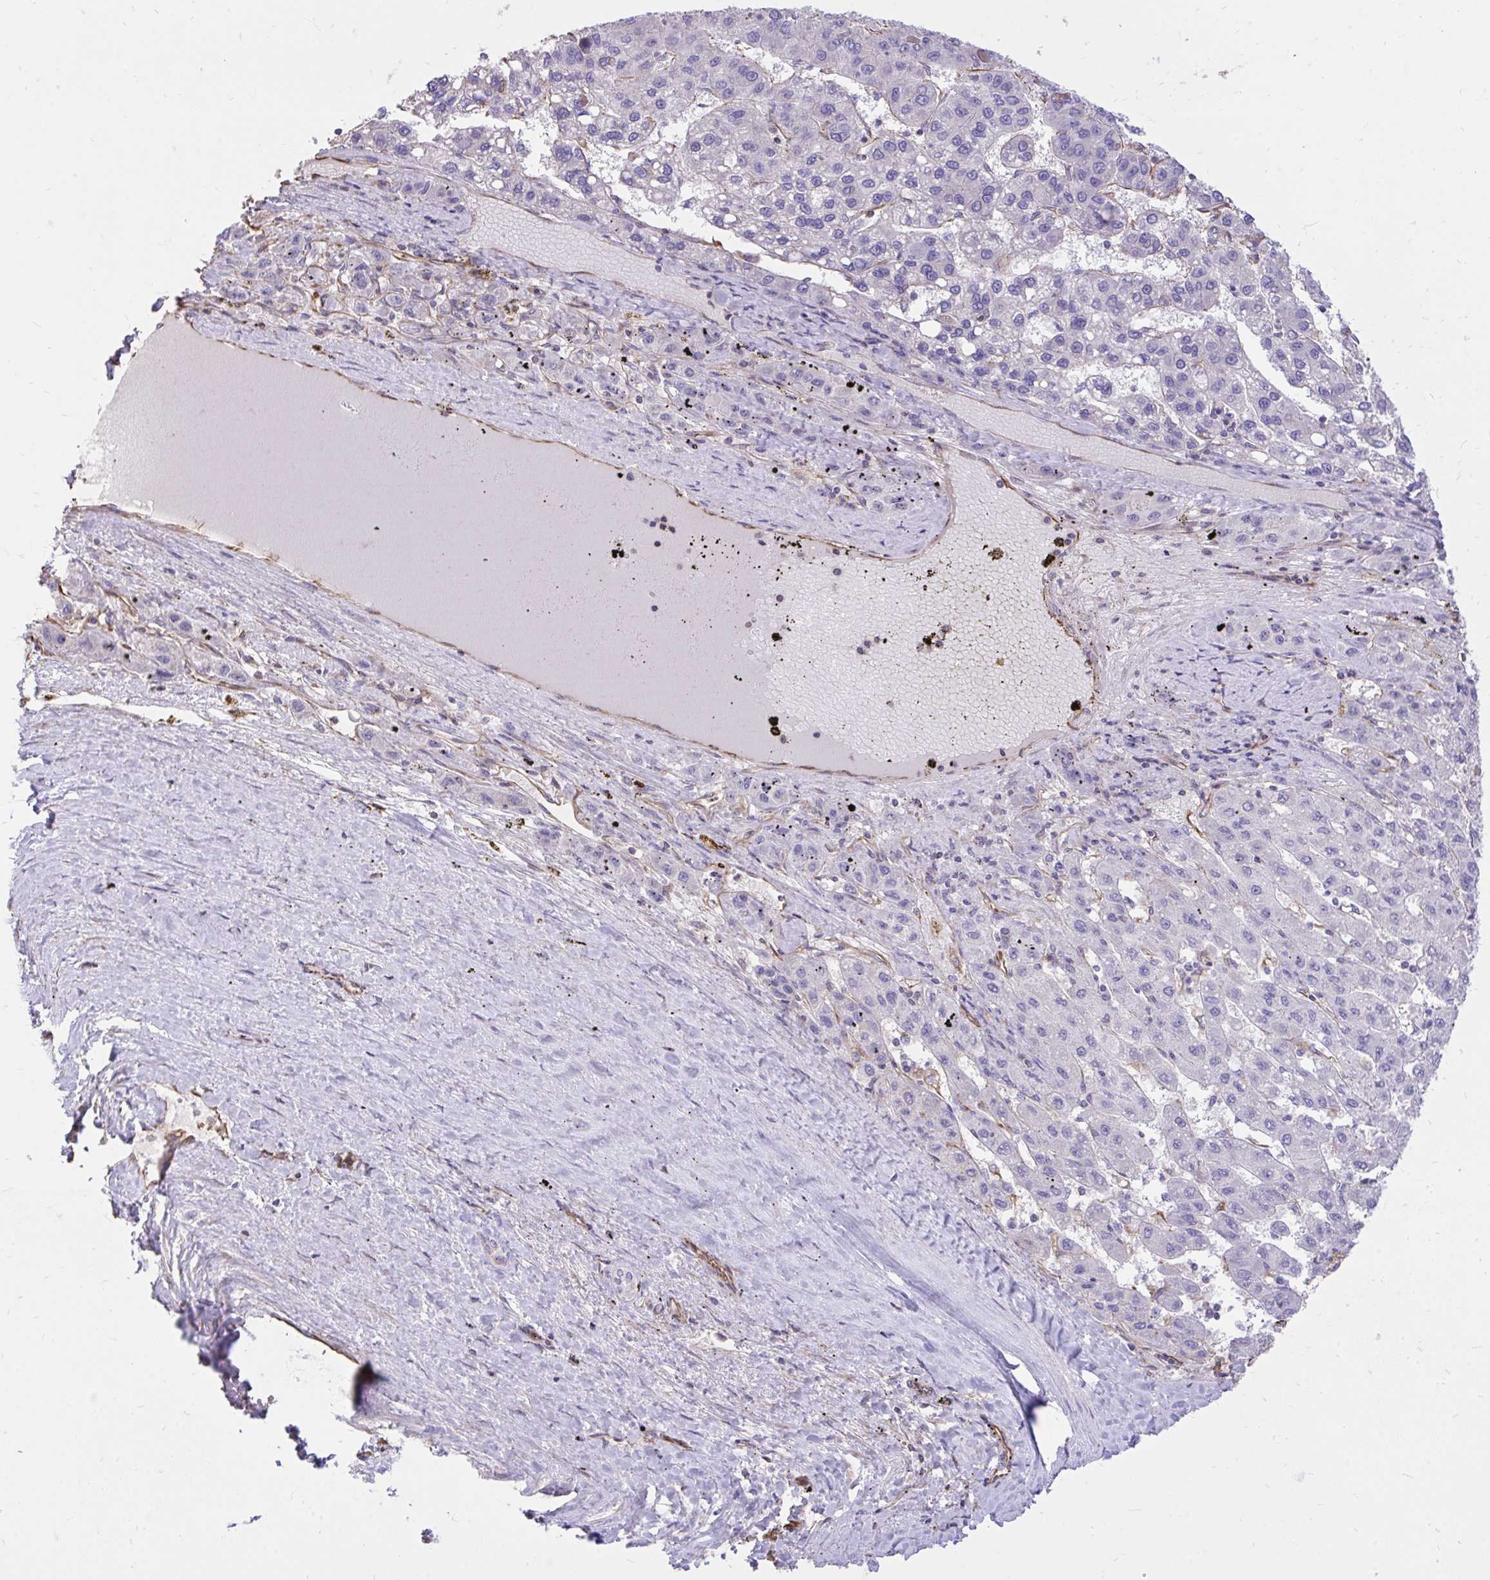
{"staining": {"intensity": "negative", "quantity": "none", "location": "none"}, "tissue": "liver cancer", "cell_type": "Tumor cells", "image_type": "cancer", "snomed": [{"axis": "morphology", "description": "Carcinoma, Hepatocellular, NOS"}, {"axis": "topography", "description": "Liver"}], "caption": "There is no significant staining in tumor cells of liver cancer (hepatocellular carcinoma). Nuclei are stained in blue.", "gene": "RNF103", "patient": {"sex": "female", "age": 82}}